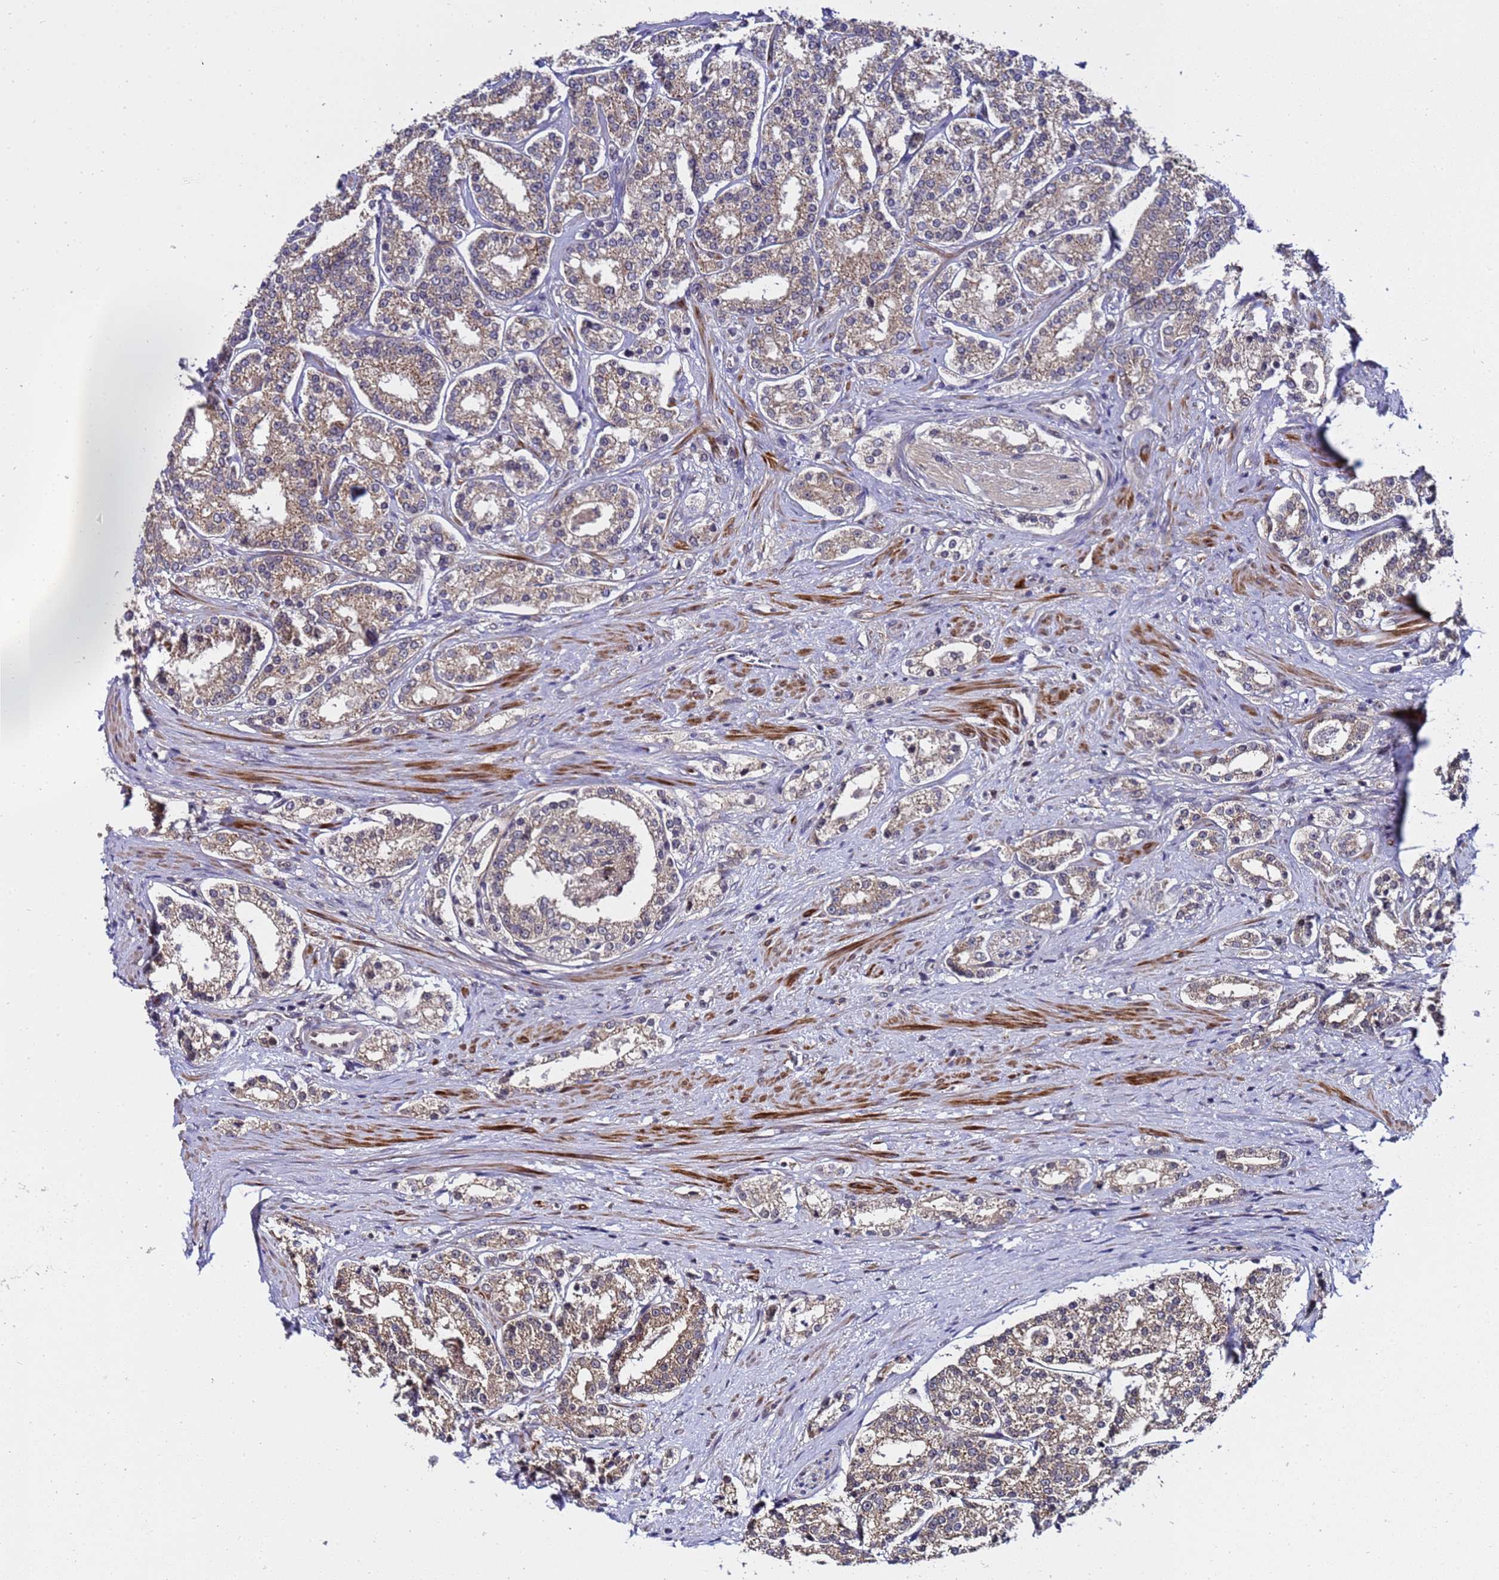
{"staining": {"intensity": "moderate", "quantity": "25%-75%", "location": "cytoplasmic/membranous"}, "tissue": "prostate cancer", "cell_type": "Tumor cells", "image_type": "cancer", "snomed": [{"axis": "morphology", "description": "Normal tissue, NOS"}, {"axis": "morphology", "description": "Adenocarcinoma, High grade"}, {"axis": "topography", "description": "Prostate"}], "caption": "Prostate cancer stained with IHC displays moderate cytoplasmic/membranous expression in about 25%-75% of tumor cells.", "gene": "ANAPC13", "patient": {"sex": "male", "age": 83}}